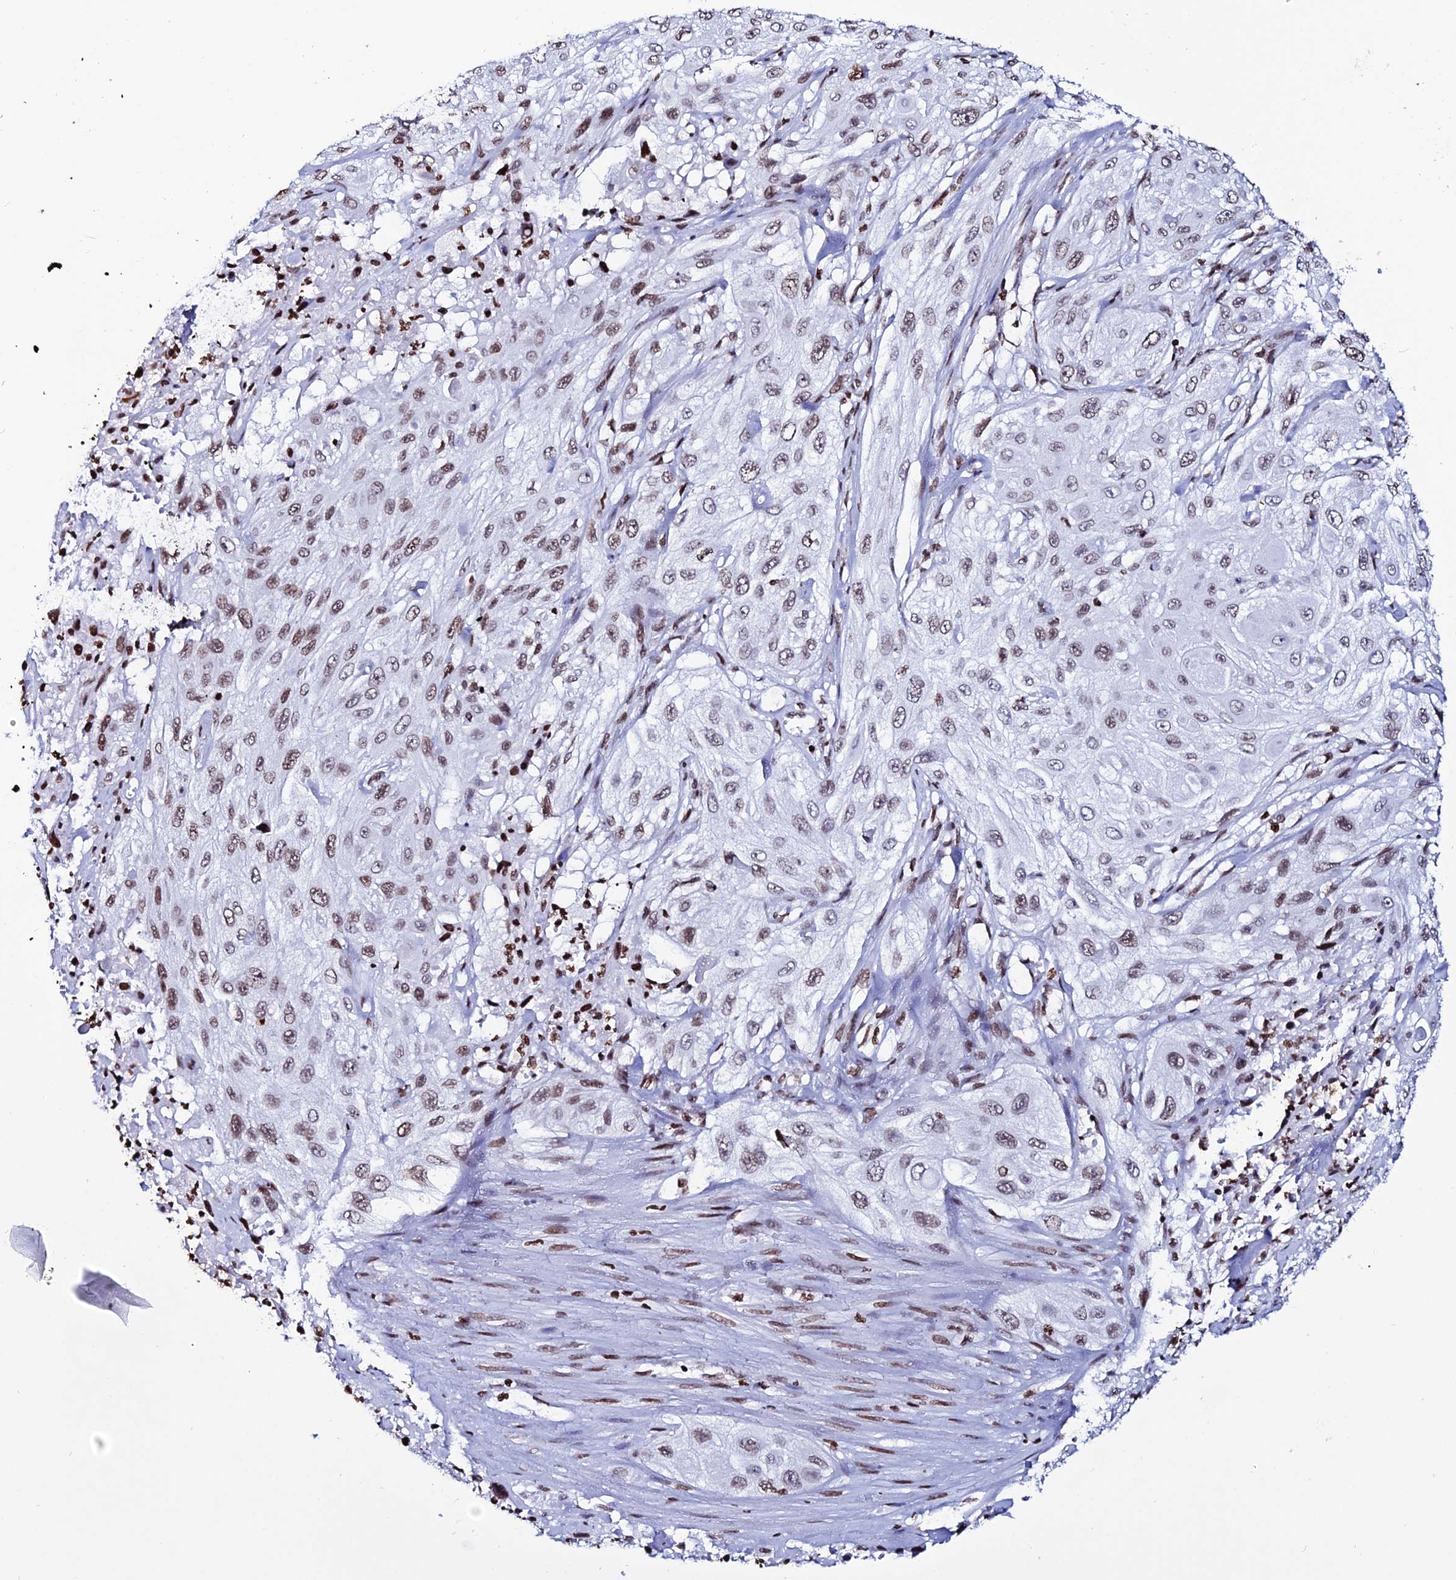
{"staining": {"intensity": "moderate", "quantity": ">75%", "location": "nuclear"}, "tissue": "cervical cancer", "cell_type": "Tumor cells", "image_type": "cancer", "snomed": [{"axis": "morphology", "description": "Squamous cell carcinoma, NOS"}, {"axis": "topography", "description": "Cervix"}], "caption": "Immunohistochemistry (IHC) staining of cervical cancer, which displays medium levels of moderate nuclear positivity in approximately >75% of tumor cells indicating moderate nuclear protein expression. The staining was performed using DAB (brown) for protein detection and nuclei were counterstained in hematoxylin (blue).", "gene": "MACROH2A2", "patient": {"sex": "female", "age": 42}}